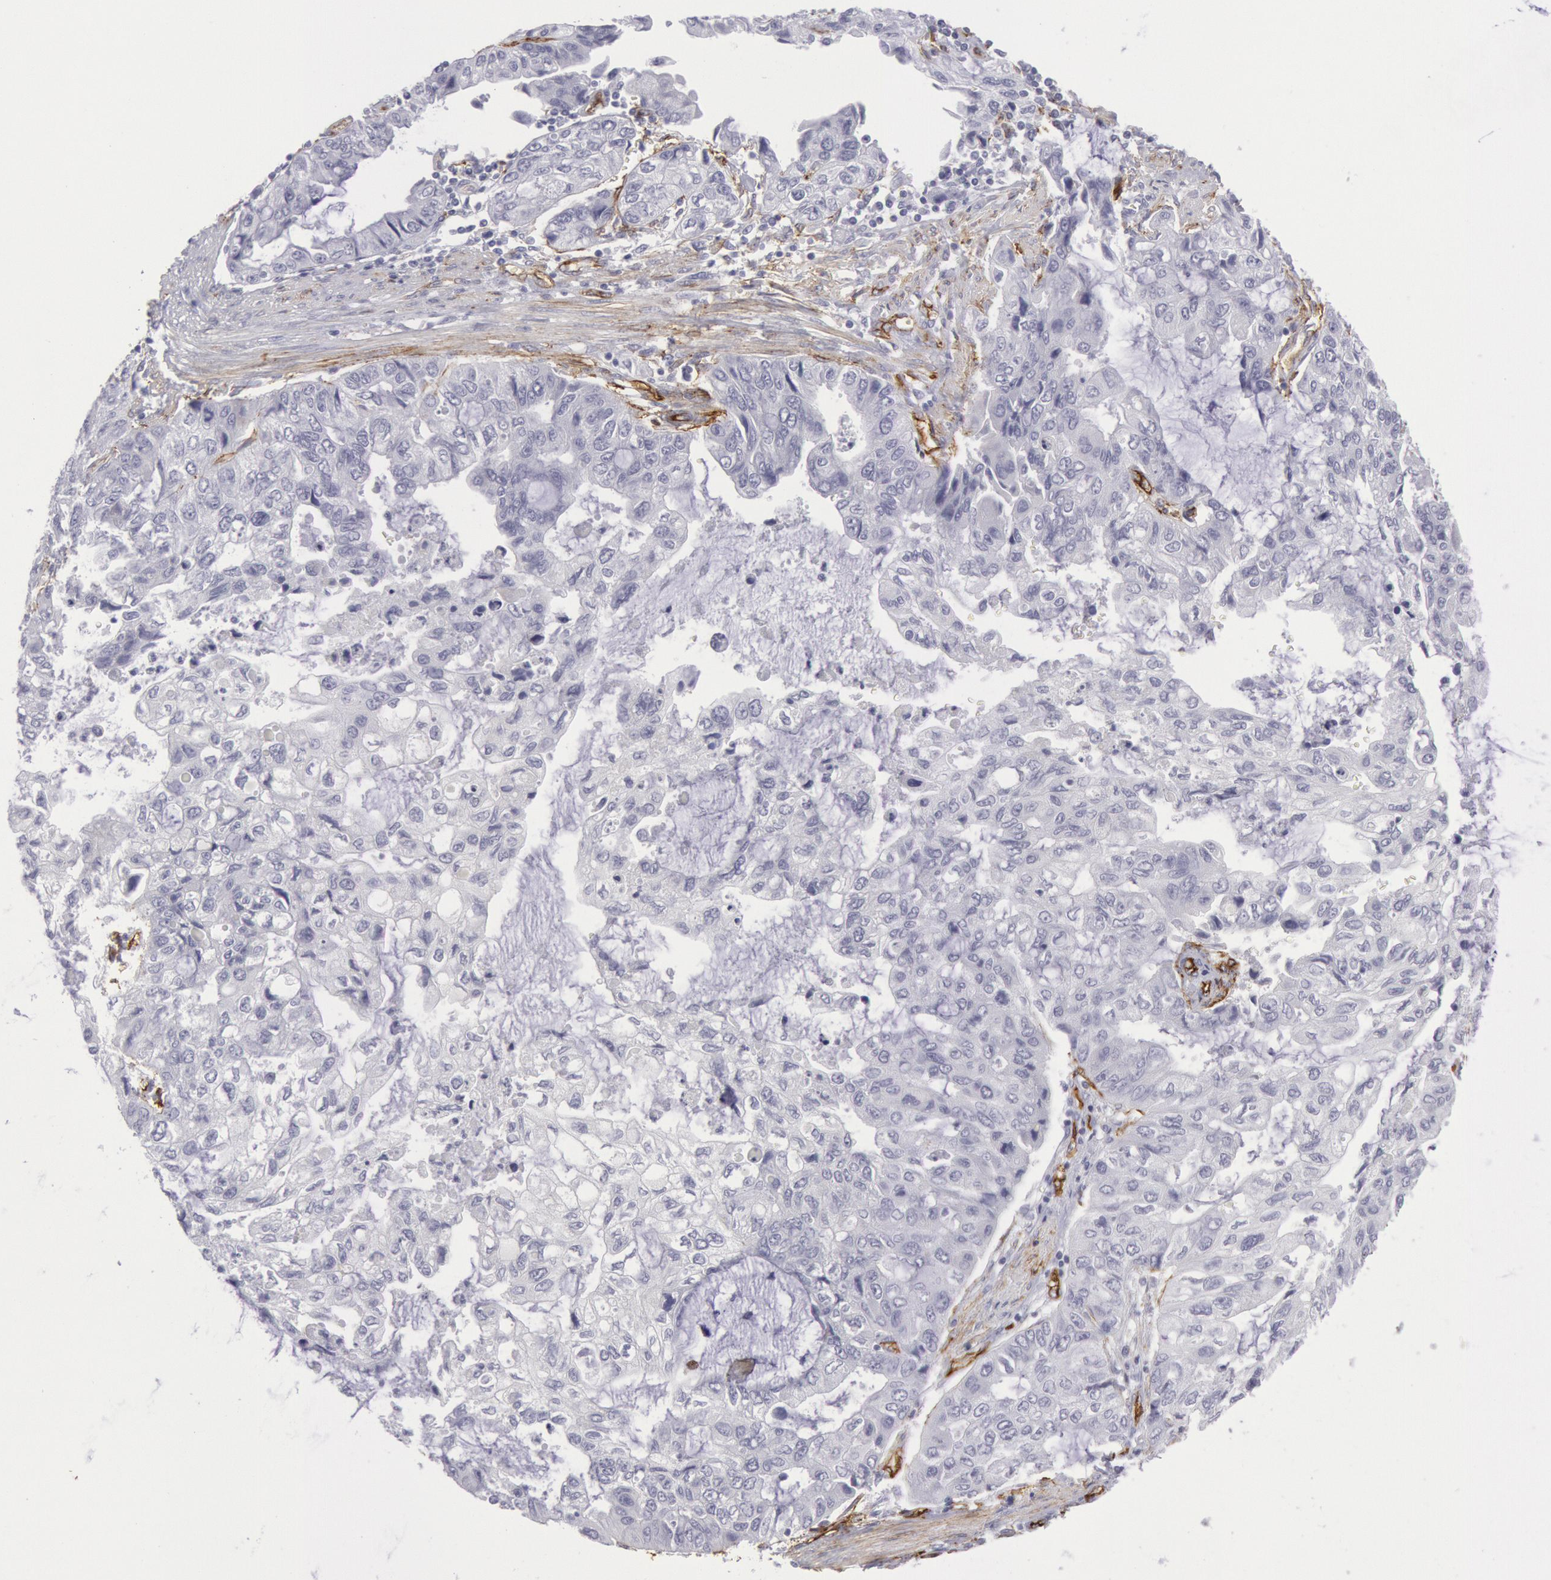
{"staining": {"intensity": "negative", "quantity": "none", "location": "none"}, "tissue": "stomach cancer", "cell_type": "Tumor cells", "image_type": "cancer", "snomed": [{"axis": "morphology", "description": "Adenocarcinoma, NOS"}, {"axis": "topography", "description": "Stomach, upper"}], "caption": "Tumor cells show no significant protein expression in stomach cancer.", "gene": "CDH13", "patient": {"sex": "female", "age": 52}}